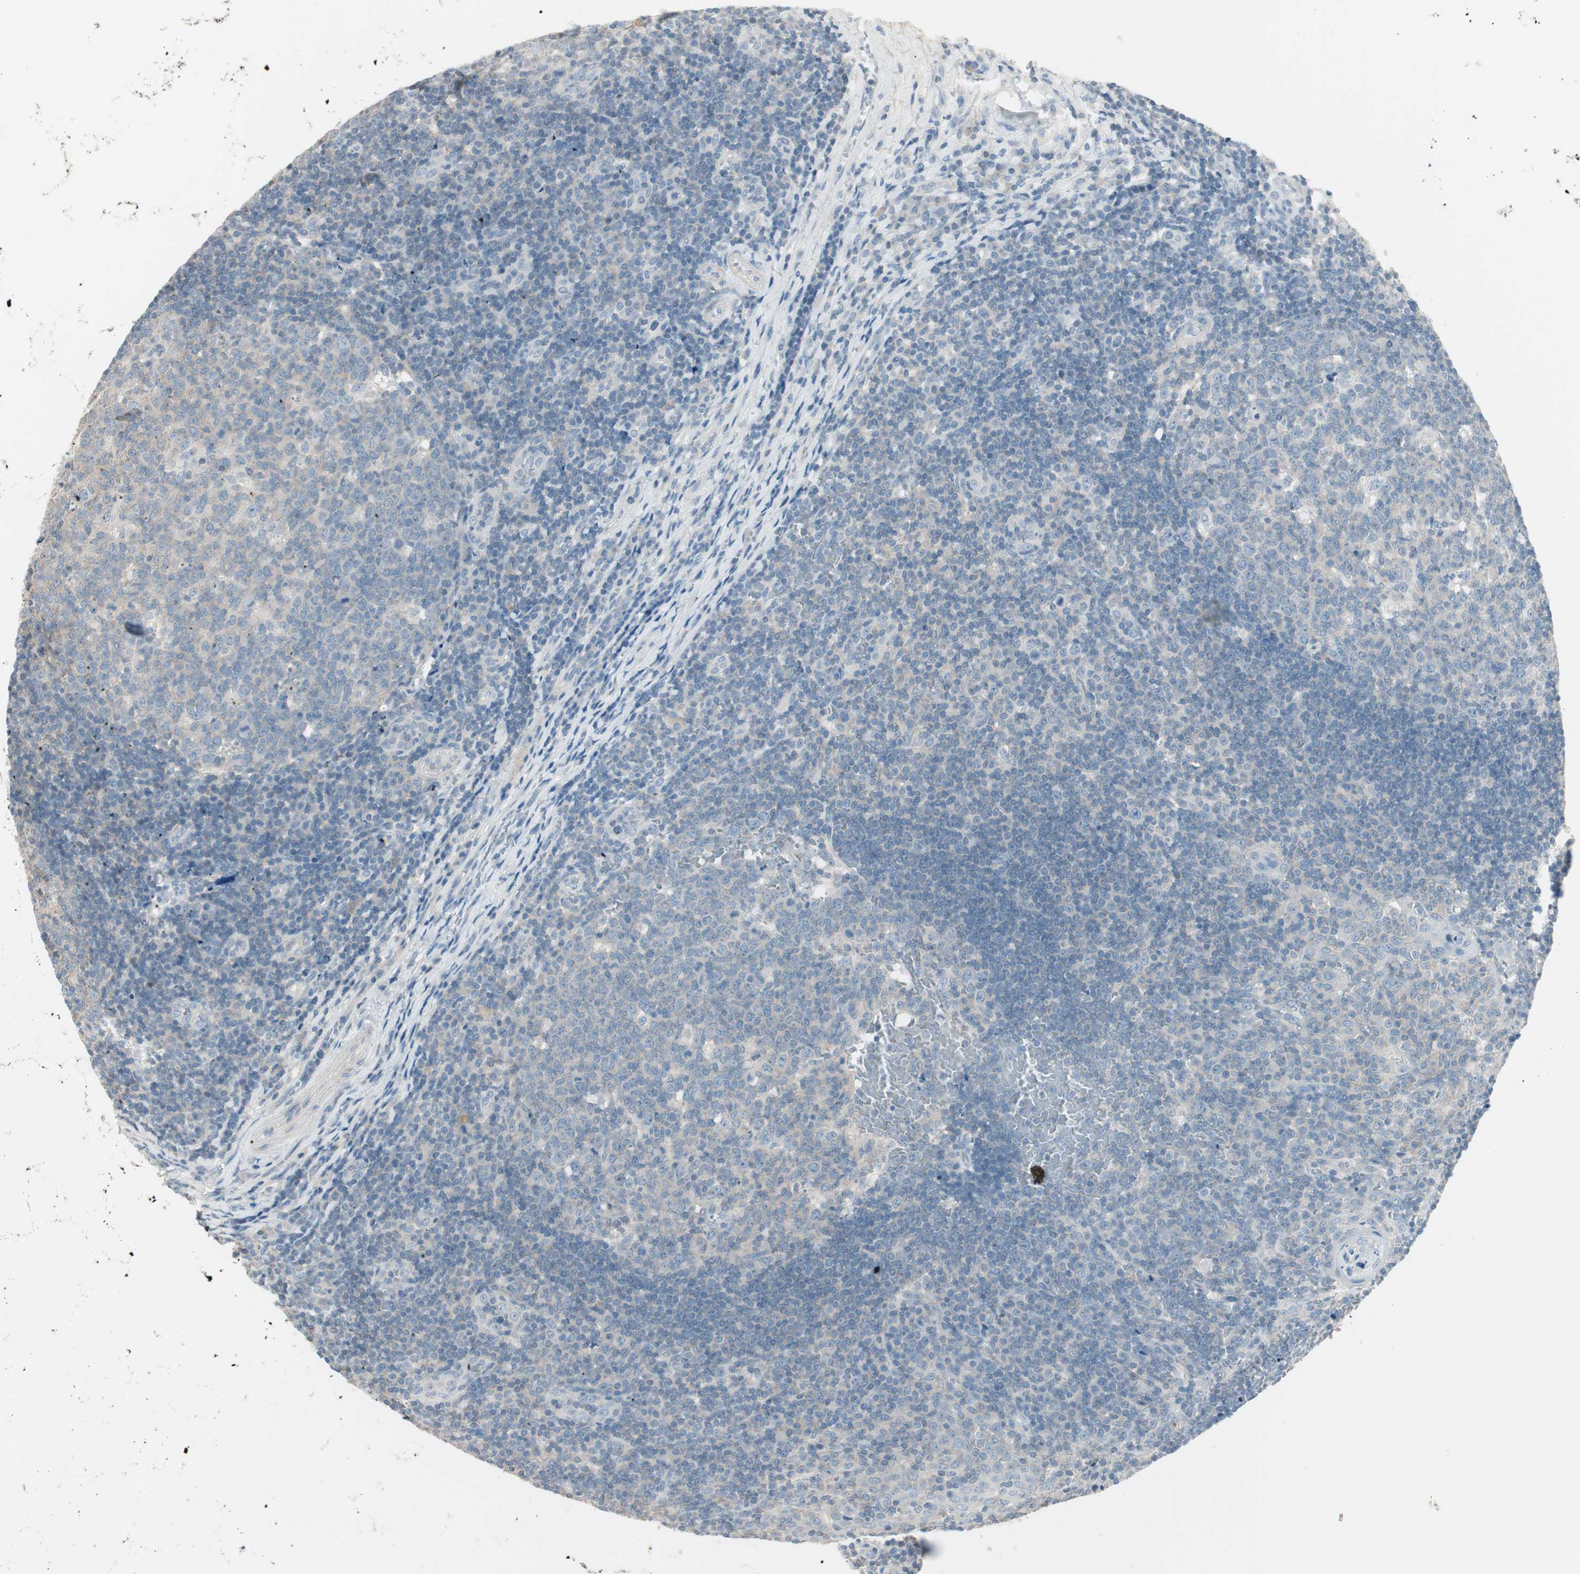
{"staining": {"intensity": "weak", "quantity": "25%-75%", "location": "cytoplasmic/membranous"}, "tissue": "tonsil", "cell_type": "Germinal center cells", "image_type": "normal", "snomed": [{"axis": "morphology", "description": "Normal tissue, NOS"}, {"axis": "topography", "description": "Tonsil"}], "caption": "Immunohistochemical staining of normal tonsil exhibits low levels of weak cytoplasmic/membranous staining in approximately 25%-75% of germinal center cells. The staining was performed using DAB (3,3'-diaminobenzidine) to visualize the protein expression in brown, while the nuclei were stained in blue with hematoxylin (Magnification: 20x).", "gene": "ITLN2", "patient": {"sex": "female", "age": 40}}